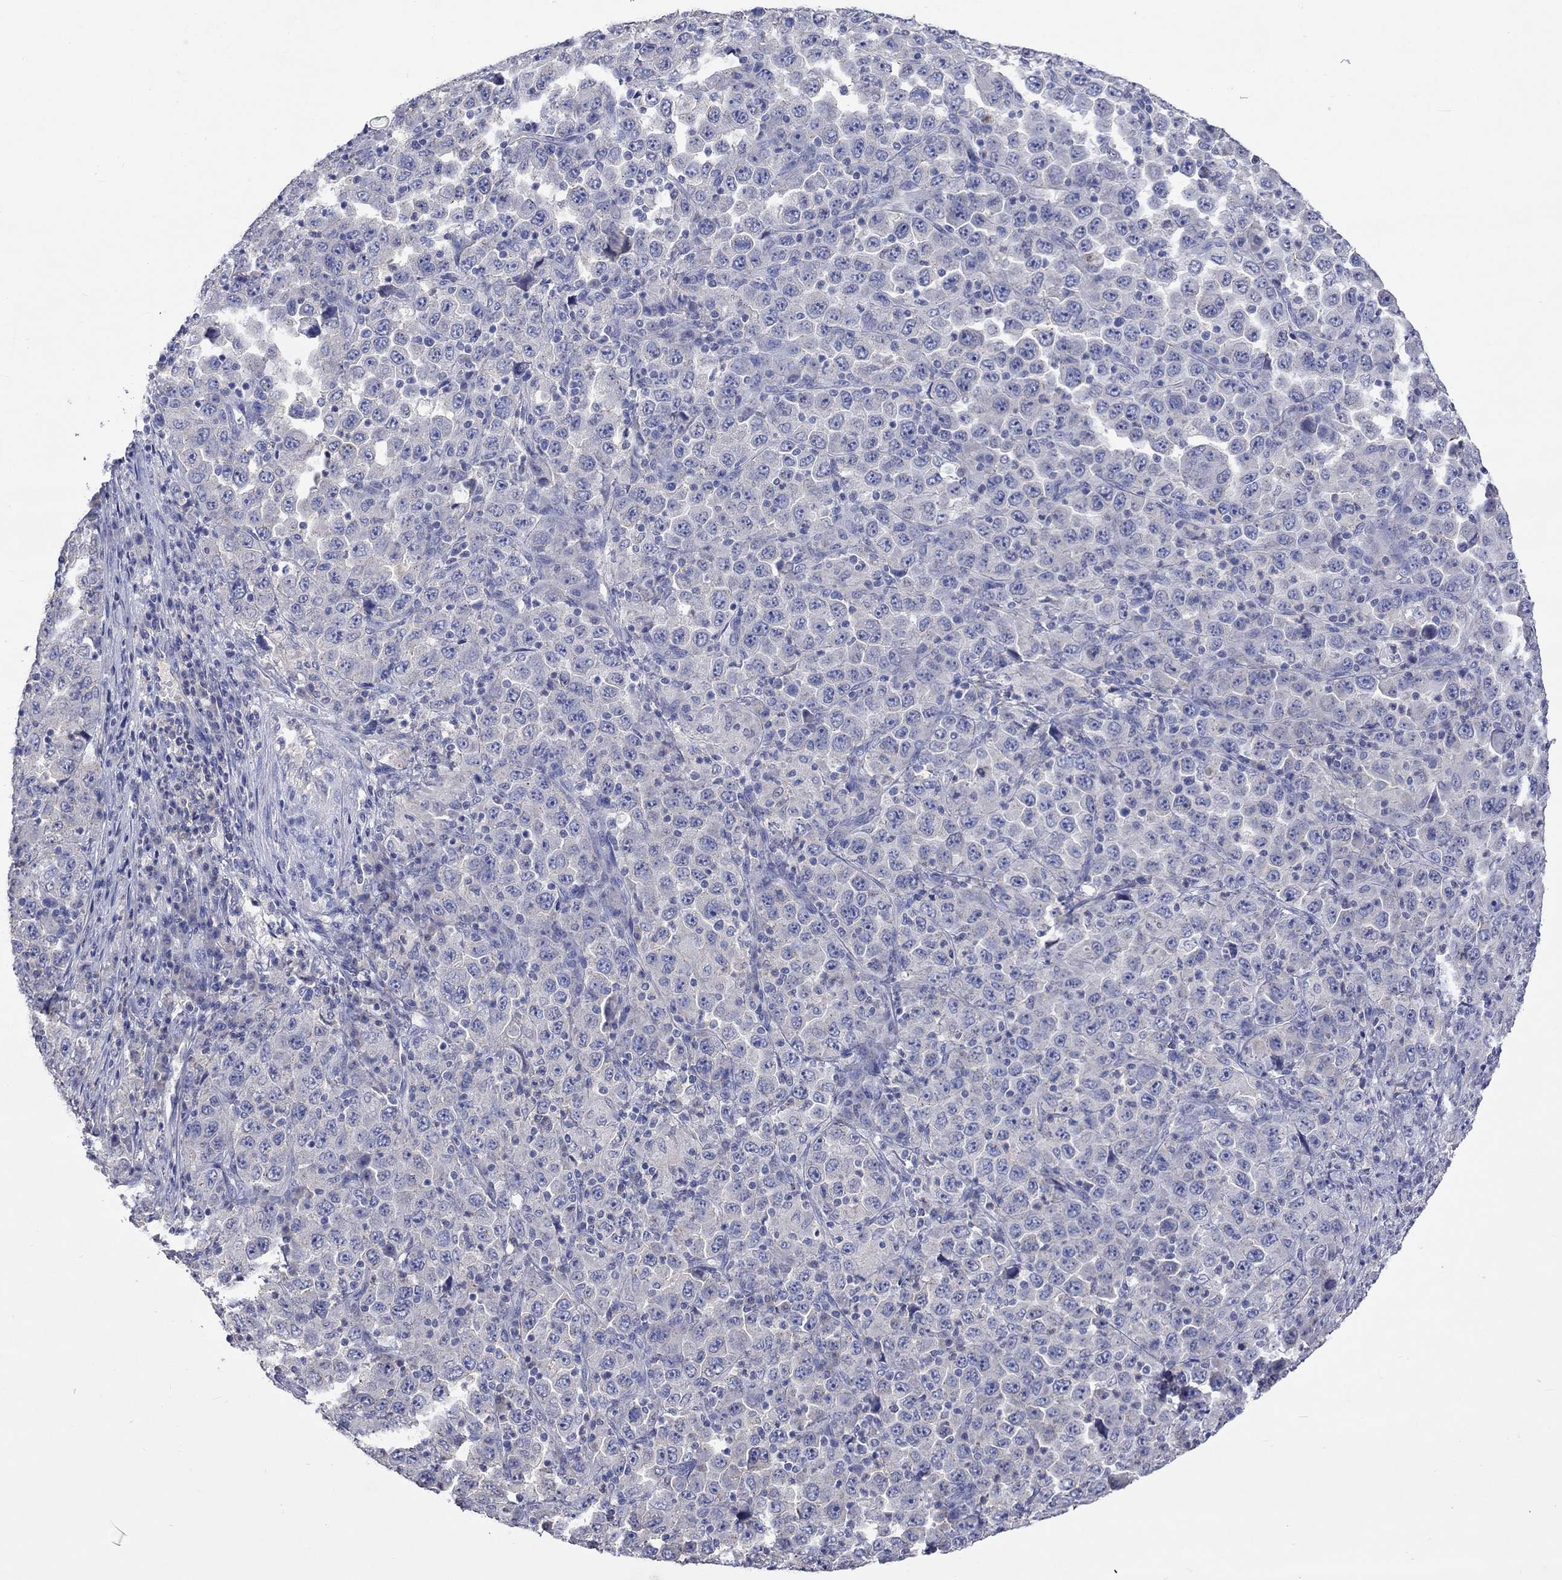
{"staining": {"intensity": "negative", "quantity": "none", "location": "none"}, "tissue": "stomach cancer", "cell_type": "Tumor cells", "image_type": "cancer", "snomed": [{"axis": "morphology", "description": "Normal tissue, NOS"}, {"axis": "morphology", "description": "Adenocarcinoma, NOS"}, {"axis": "topography", "description": "Stomach, upper"}, {"axis": "topography", "description": "Stomach"}], "caption": "The immunohistochemistry (IHC) photomicrograph has no significant positivity in tumor cells of stomach adenocarcinoma tissue.", "gene": "LRFN4", "patient": {"sex": "male", "age": 59}}